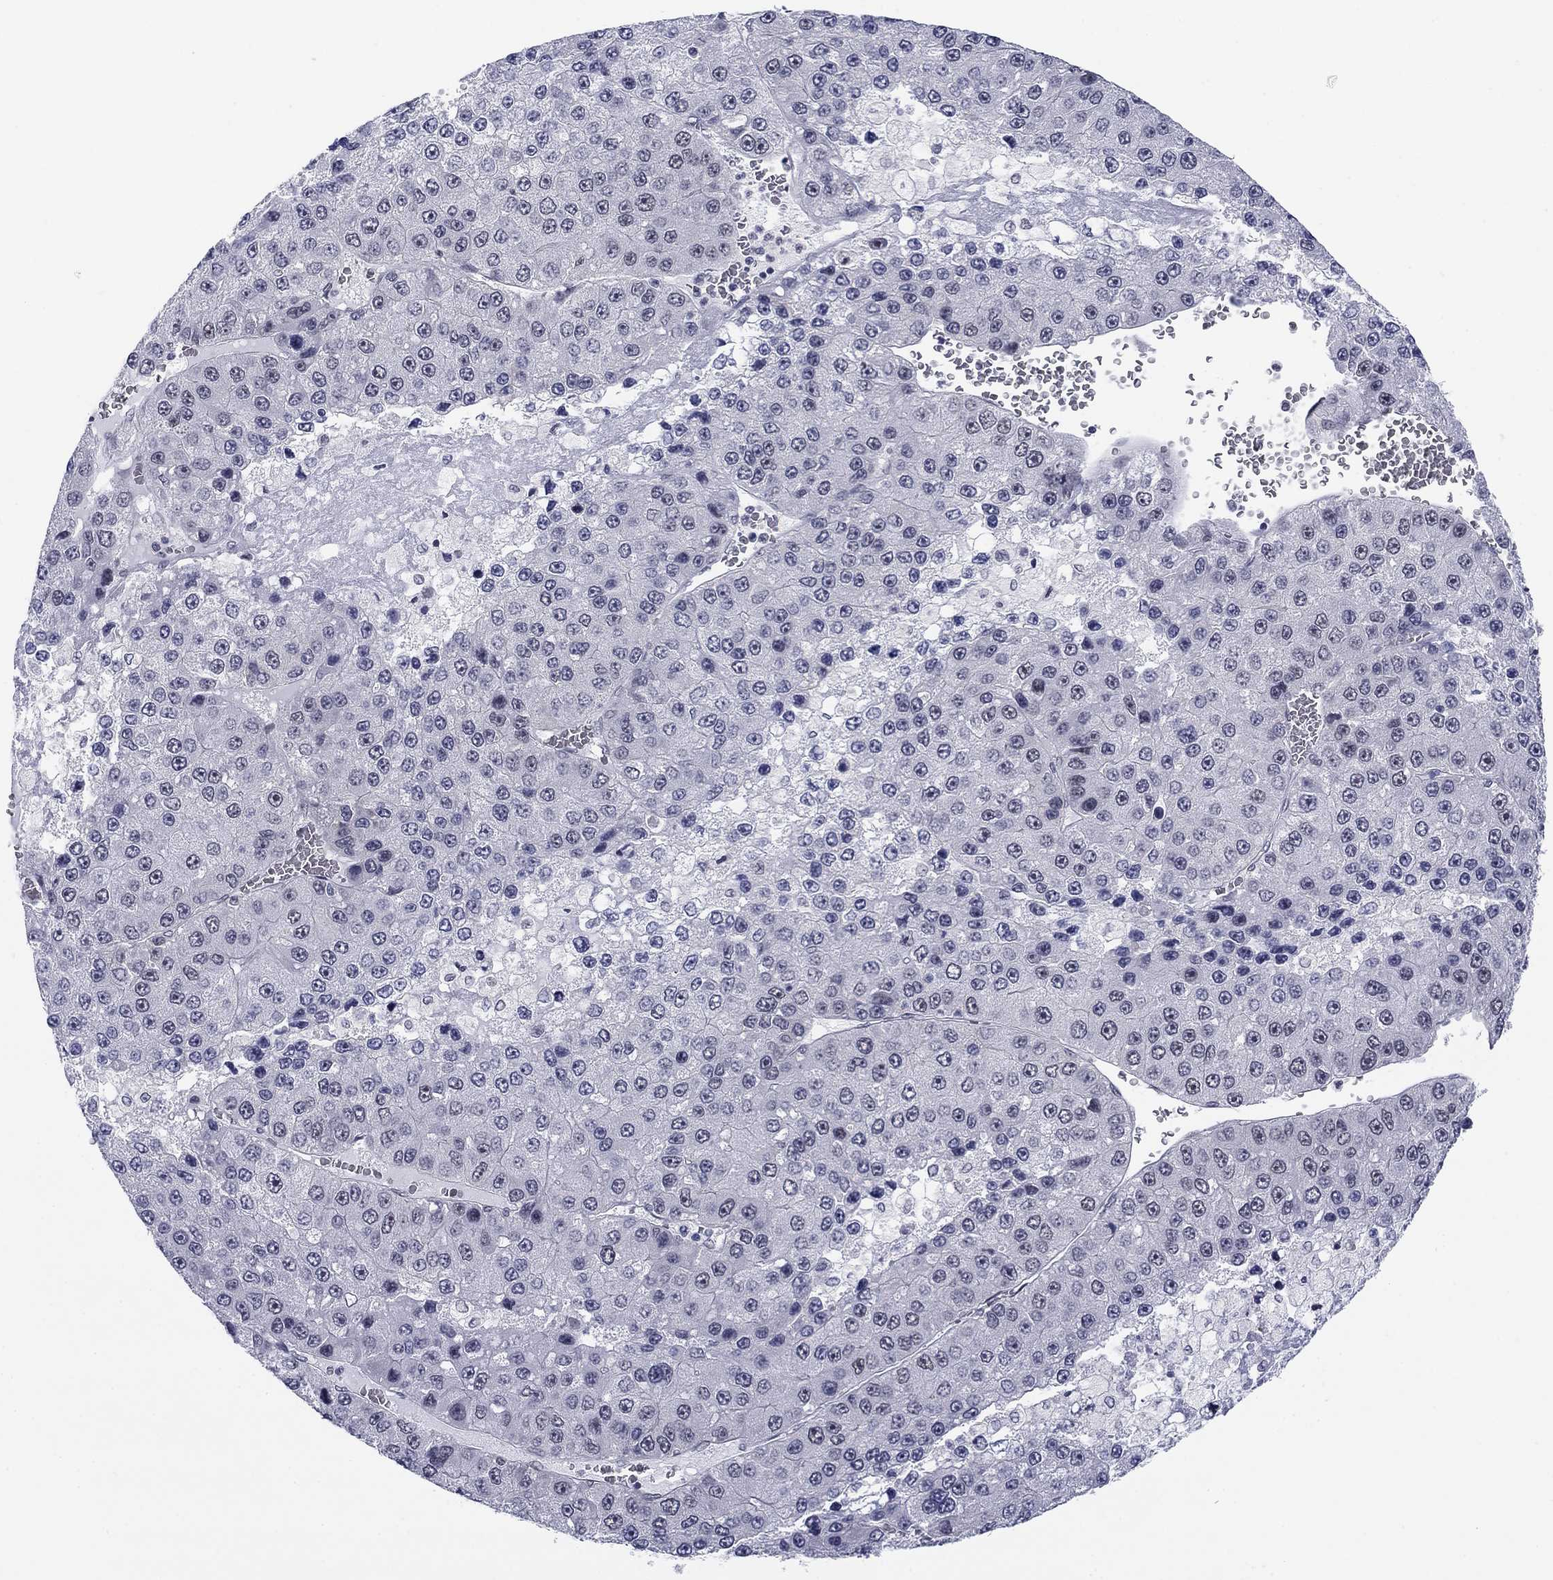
{"staining": {"intensity": "negative", "quantity": "none", "location": "none"}, "tissue": "liver cancer", "cell_type": "Tumor cells", "image_type": "cancer", "snomed": [{"axis": "morphology", "description": "Carcinoma, Hepatocellular, NOS"}, {"axis": "topography", "description": "Liver"}], "caption": "This is a micrograph of immunohistochemistry (IHC) staining of liver cancer, which shows no staining in tumor cells.", "gene": "TIGD4", "patient": {"sex": "female", "age": 73}}